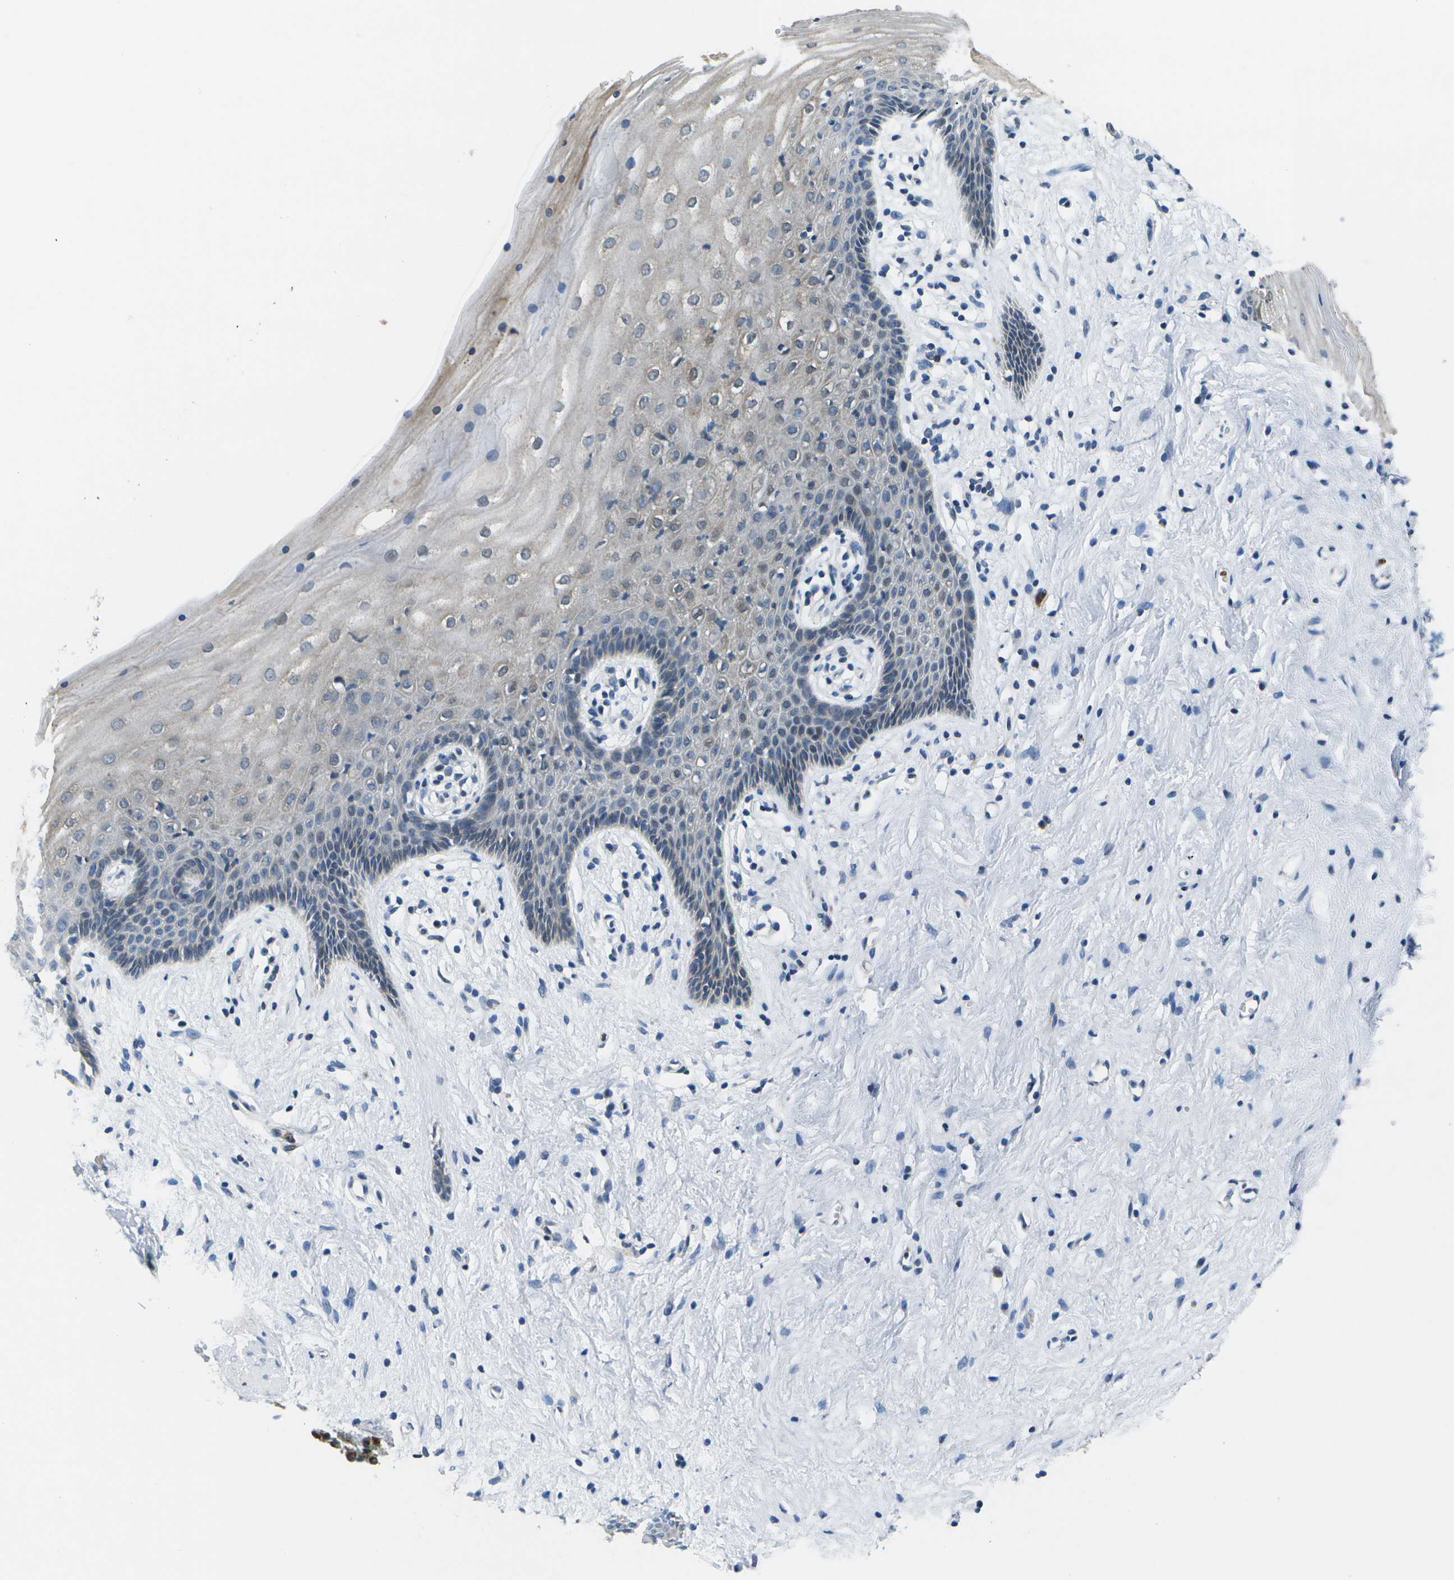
{"staining": {"intensity": "moderate", "quantity": "25%-75%", "location": "cytoplasmic/membranous"}, "tissue": "vagina", "cell_type": "Squamous epithelial cells", "image_type": "normal", "snomed": [{"axis": "morphology", "description": "Normal tissue, NOS"}, {"axis": "topography", "description": "Vagina"}], "caption": "Immunohistochemistry of unremarkable vagina demonstrates medium levels of moderate cytoplasmic/membranous staining in approximately 25%-75% of squamous epithelial cells.", "gene": "GALNT15", "patient": {"sex": "female", "age": 44}}